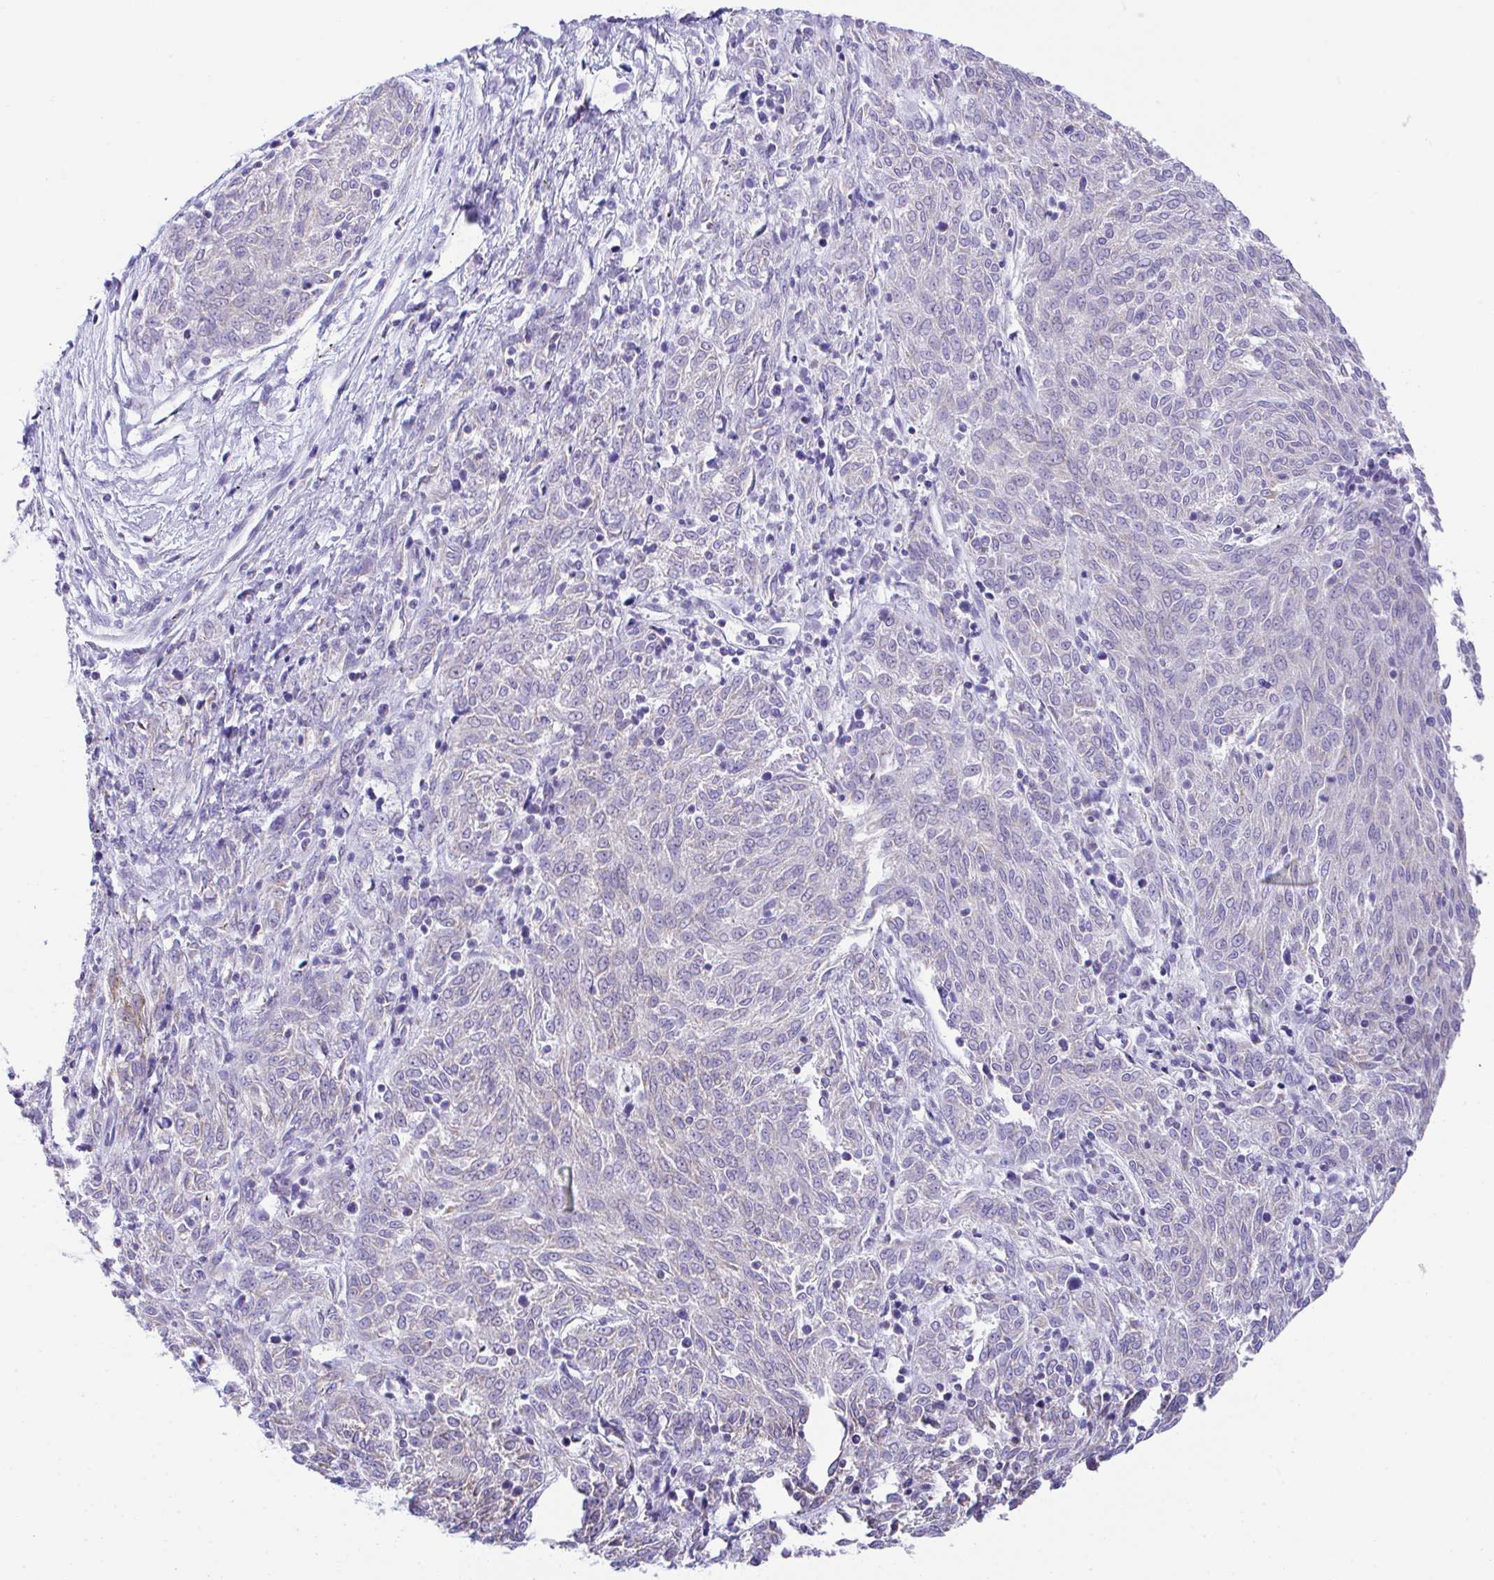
{"staining": {"intensity": "negative", "quantity": "none", "location": "none"}, "tissue": "melanoma", "cell_type": "Tumor cells", "image_type": "cancer", "snomed": [{"axis": "morphology", "description": "Malignant melanoma, NOS"}, {"axis": "topography", "description": "Skin"}], "caption": "Immunohistochemistry (IHC) image of neoplastic tissue: human malignant melanoma stained with DAB demonstrates no significant protein staining in tumor cells.", "gene": "NLRP8", "patient": {"sex": "female", "age": 72}}